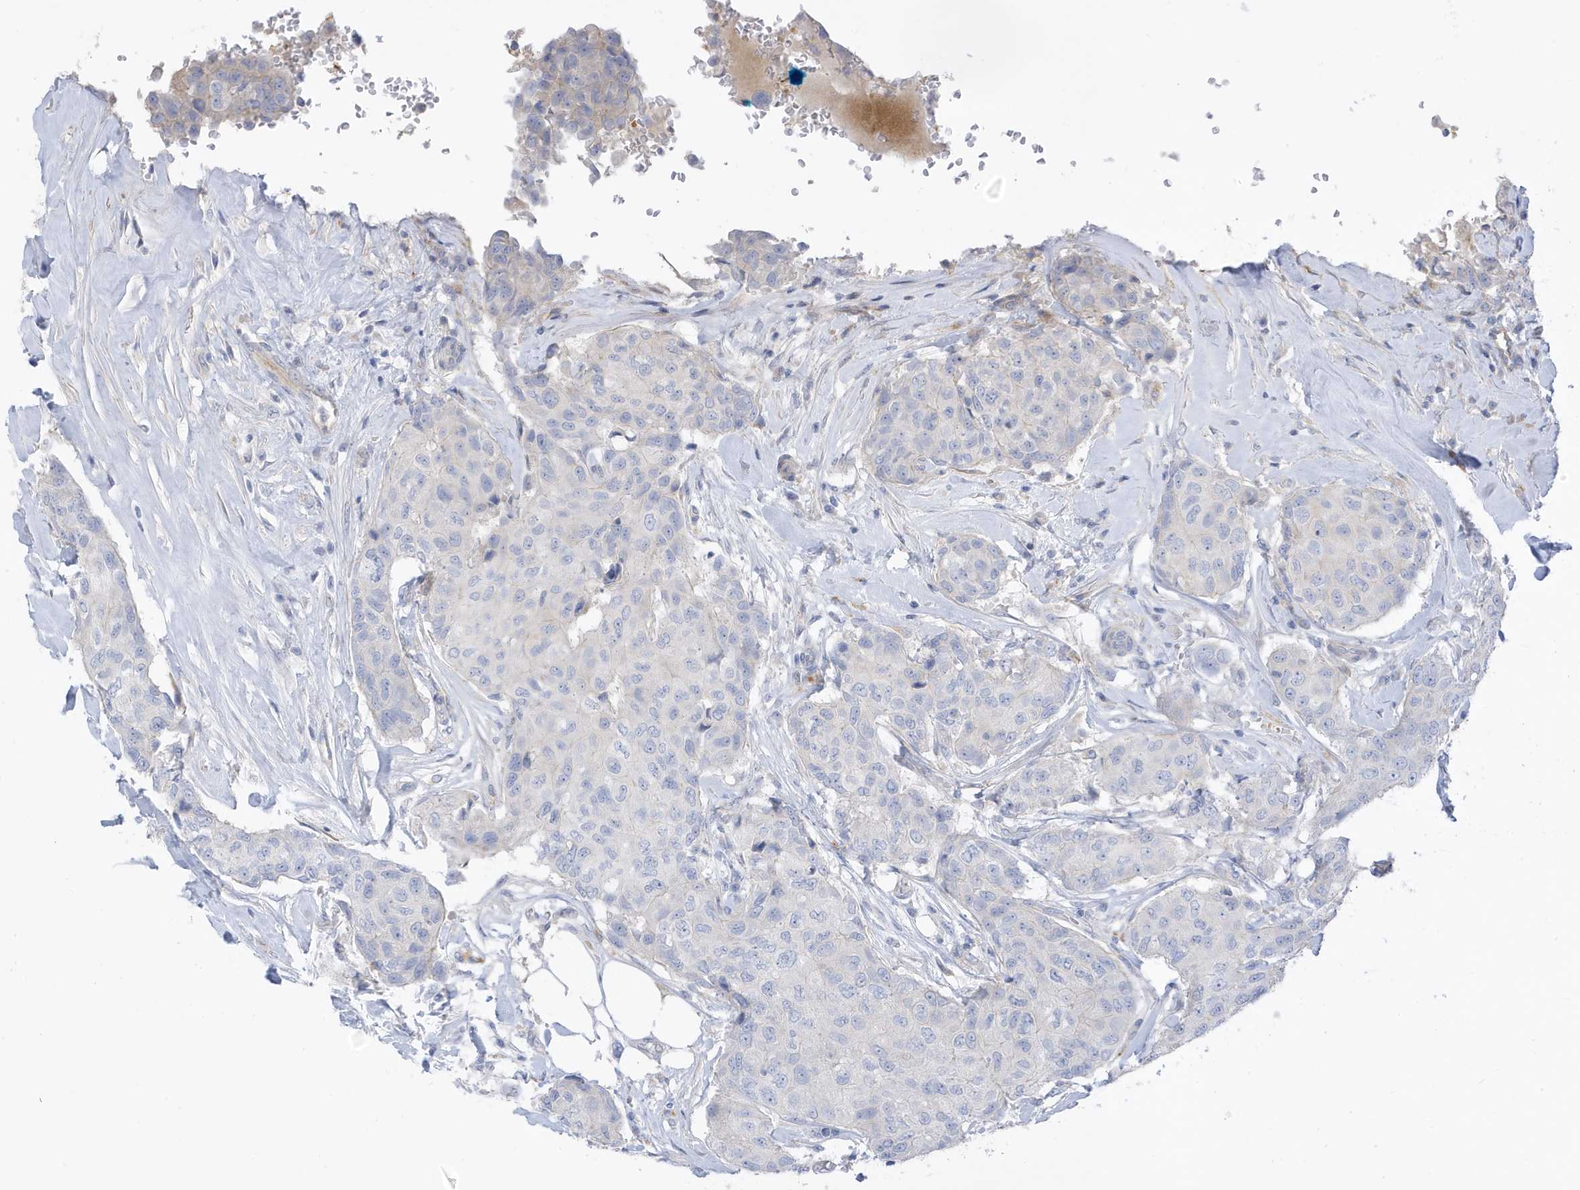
{"staining": {"intensity": "negative", "quantity": "none", "location": "none"}, "tissue": "breast cancer", "cell_type": "Tumor cells", "image_type": "cancer", "snomed": [{"axis": "morphology", "description": "Duct carcinoma"}, {"axis": "topography", "description": "Breast"}], "caption": "A photomicrograph of human intraductal carcinoma (breast) is negative for staining in tumor cells. (DAB (3,3'-diaminobenzidine) IHC visualized using brightfield microscopy, high magnification).", "gene": "ATP13A5", "patient": {"sex": "female", "age": 80}}